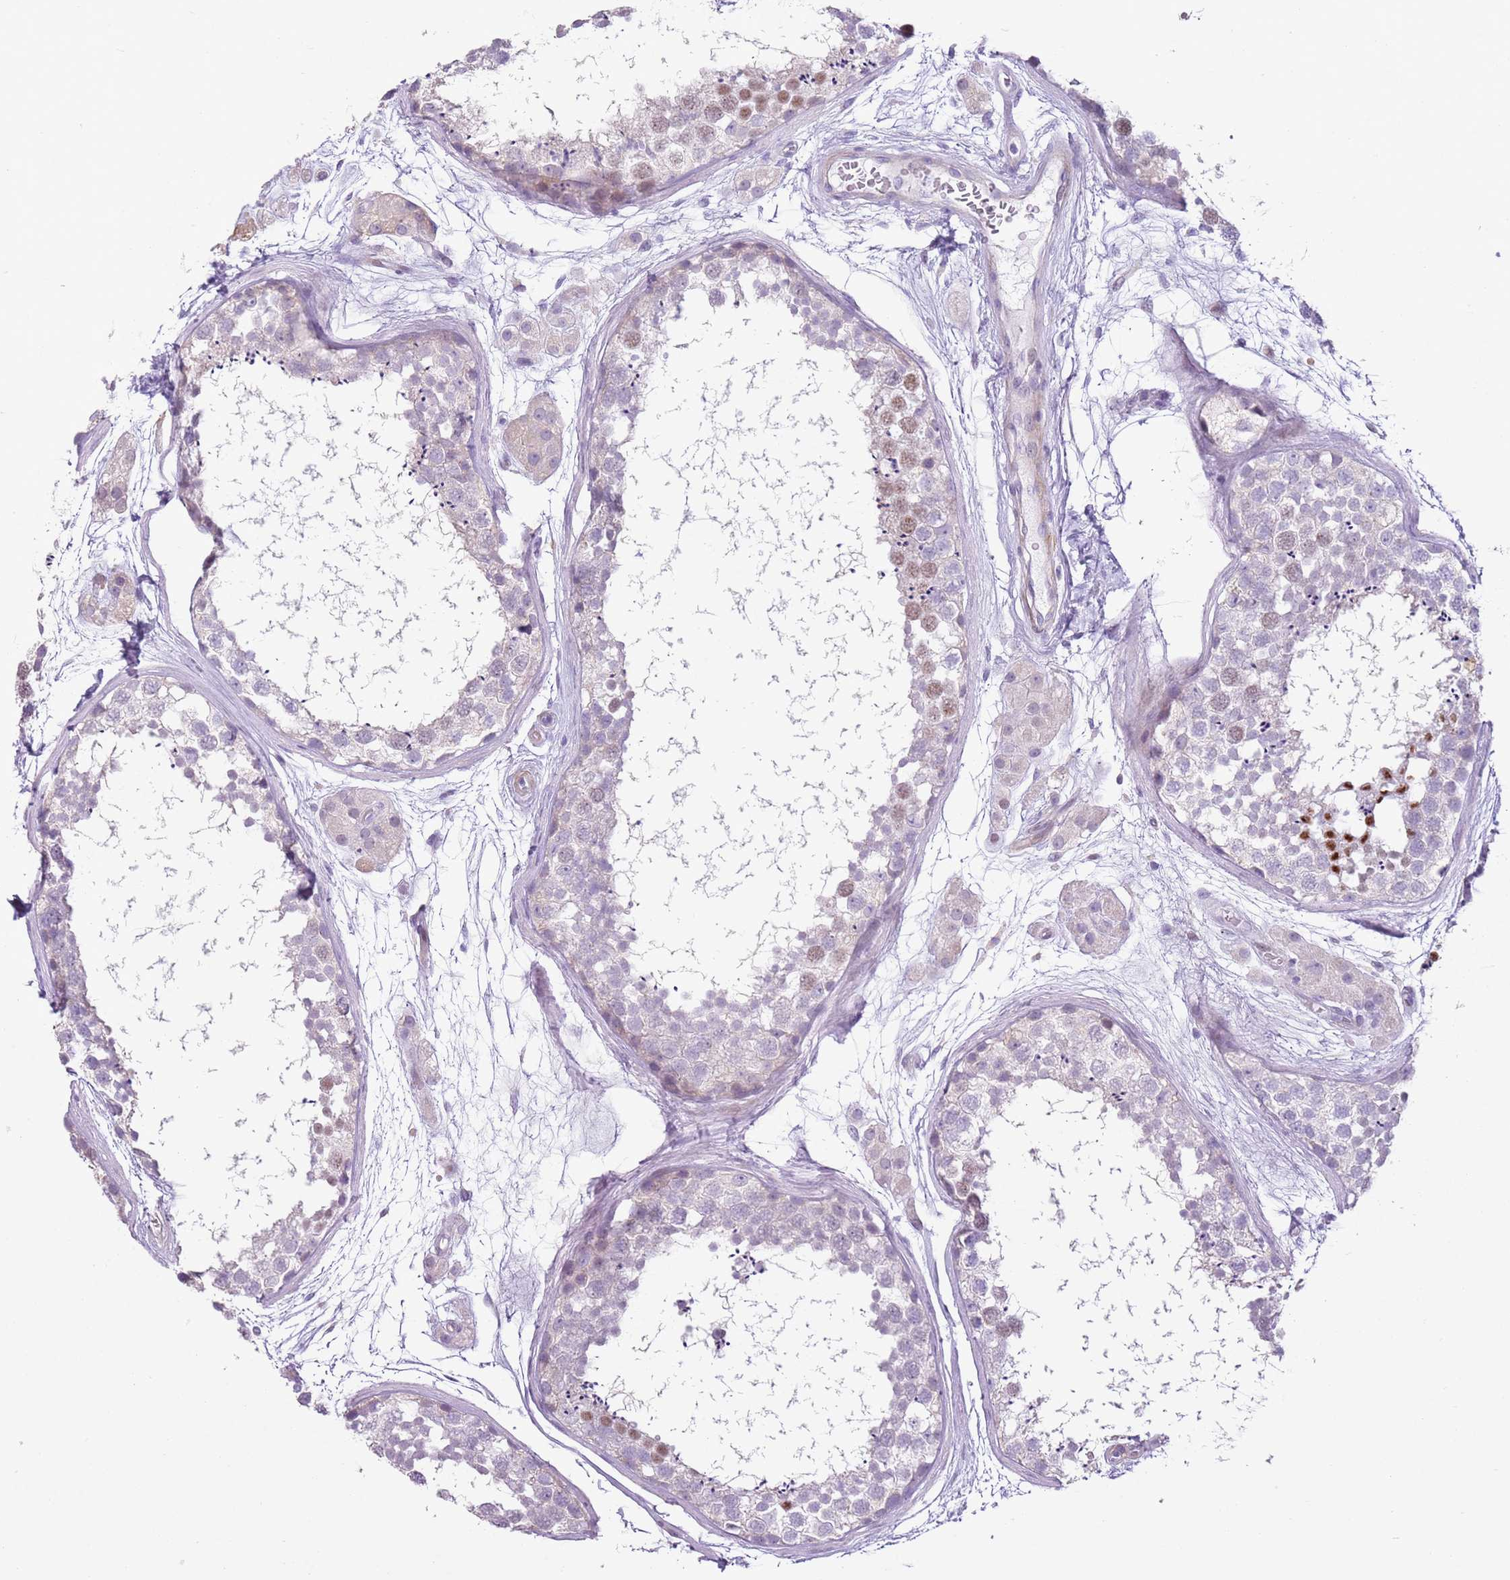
{"staining": {"intensity": "moderate", "quantity": "<25%", "location": "nuclear"}, "tissue": "testis", "cell_type": "Cells in seminiferous ducts", "image_type": "normal", "snomed": [{"axis": "morphology", "description": "Normal tissue, NOS"}, {"axis": "topography", "description": "Testis"}], "caption": "Approximately <25% of cells in seminiferous ducts in benign testis display moderate nuclear protein staining as visualized by brown immunohistochemical staining.", "gene": "ZNF239", "patient": {"sex": "male", "age": 56}}